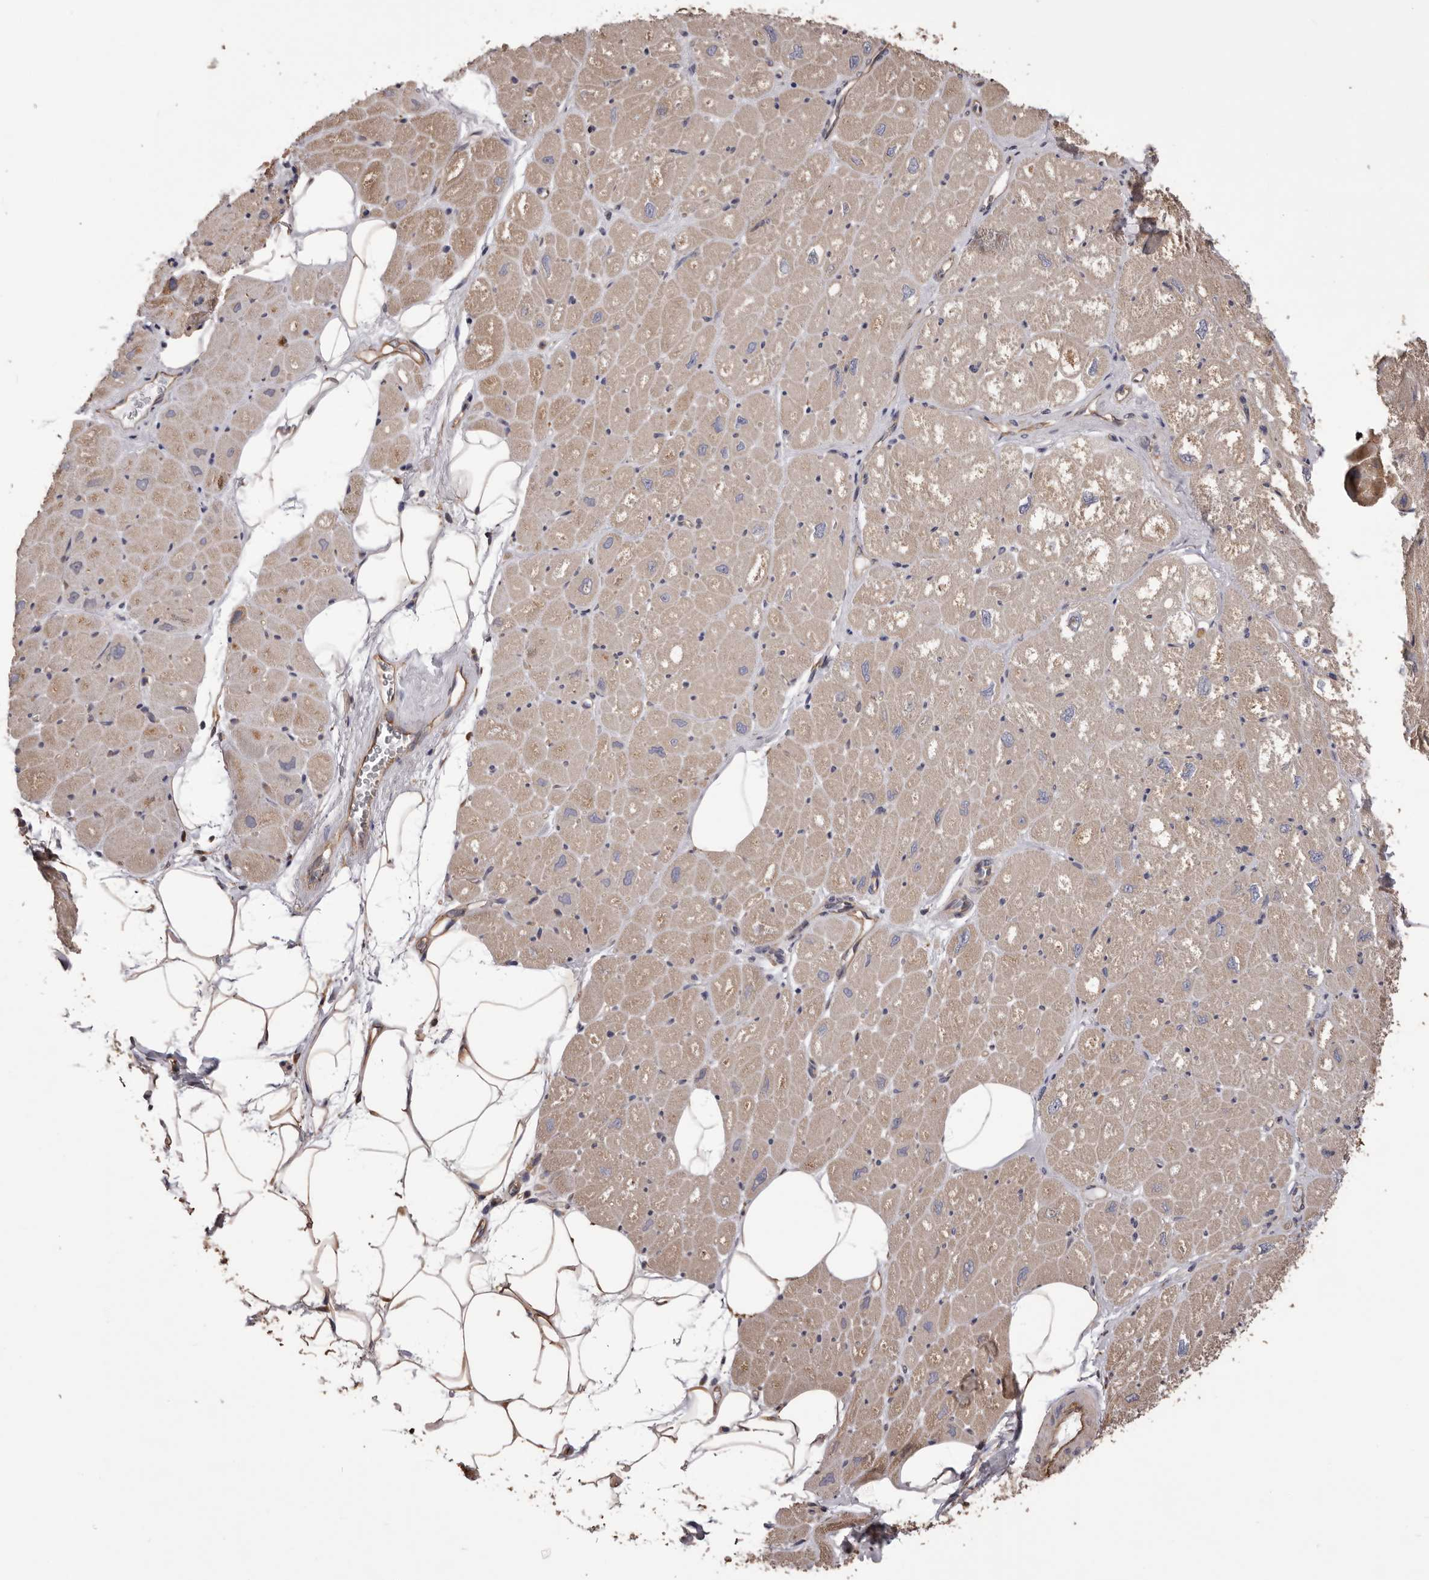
{"staining": {"intensity": "moderate", "quantity": "<25%", "location": "cytoplasmic/membranous"}, "tissue": "heart muscle", "cell_type": "Cardiomyocytes", "image_type": "normal", "snomed": [{"axis": "morphology", "description": "Normal tissue, NOS"}, {"axis": "topography", "description": "Heart"}], "caption": "Immunohistochemistry (IHC) of unremarkable heart muscle demonstrates low levels of moderate cytoplasmic/membranous staining in approximately <25% of cardiomyocytes. (DAB (3,3'-diaminobenzidine) IHC, brown staining for protein, blue staining for nuclei).", "gene": "CEP104", "patient": {"sex": "male", "age": 50}}